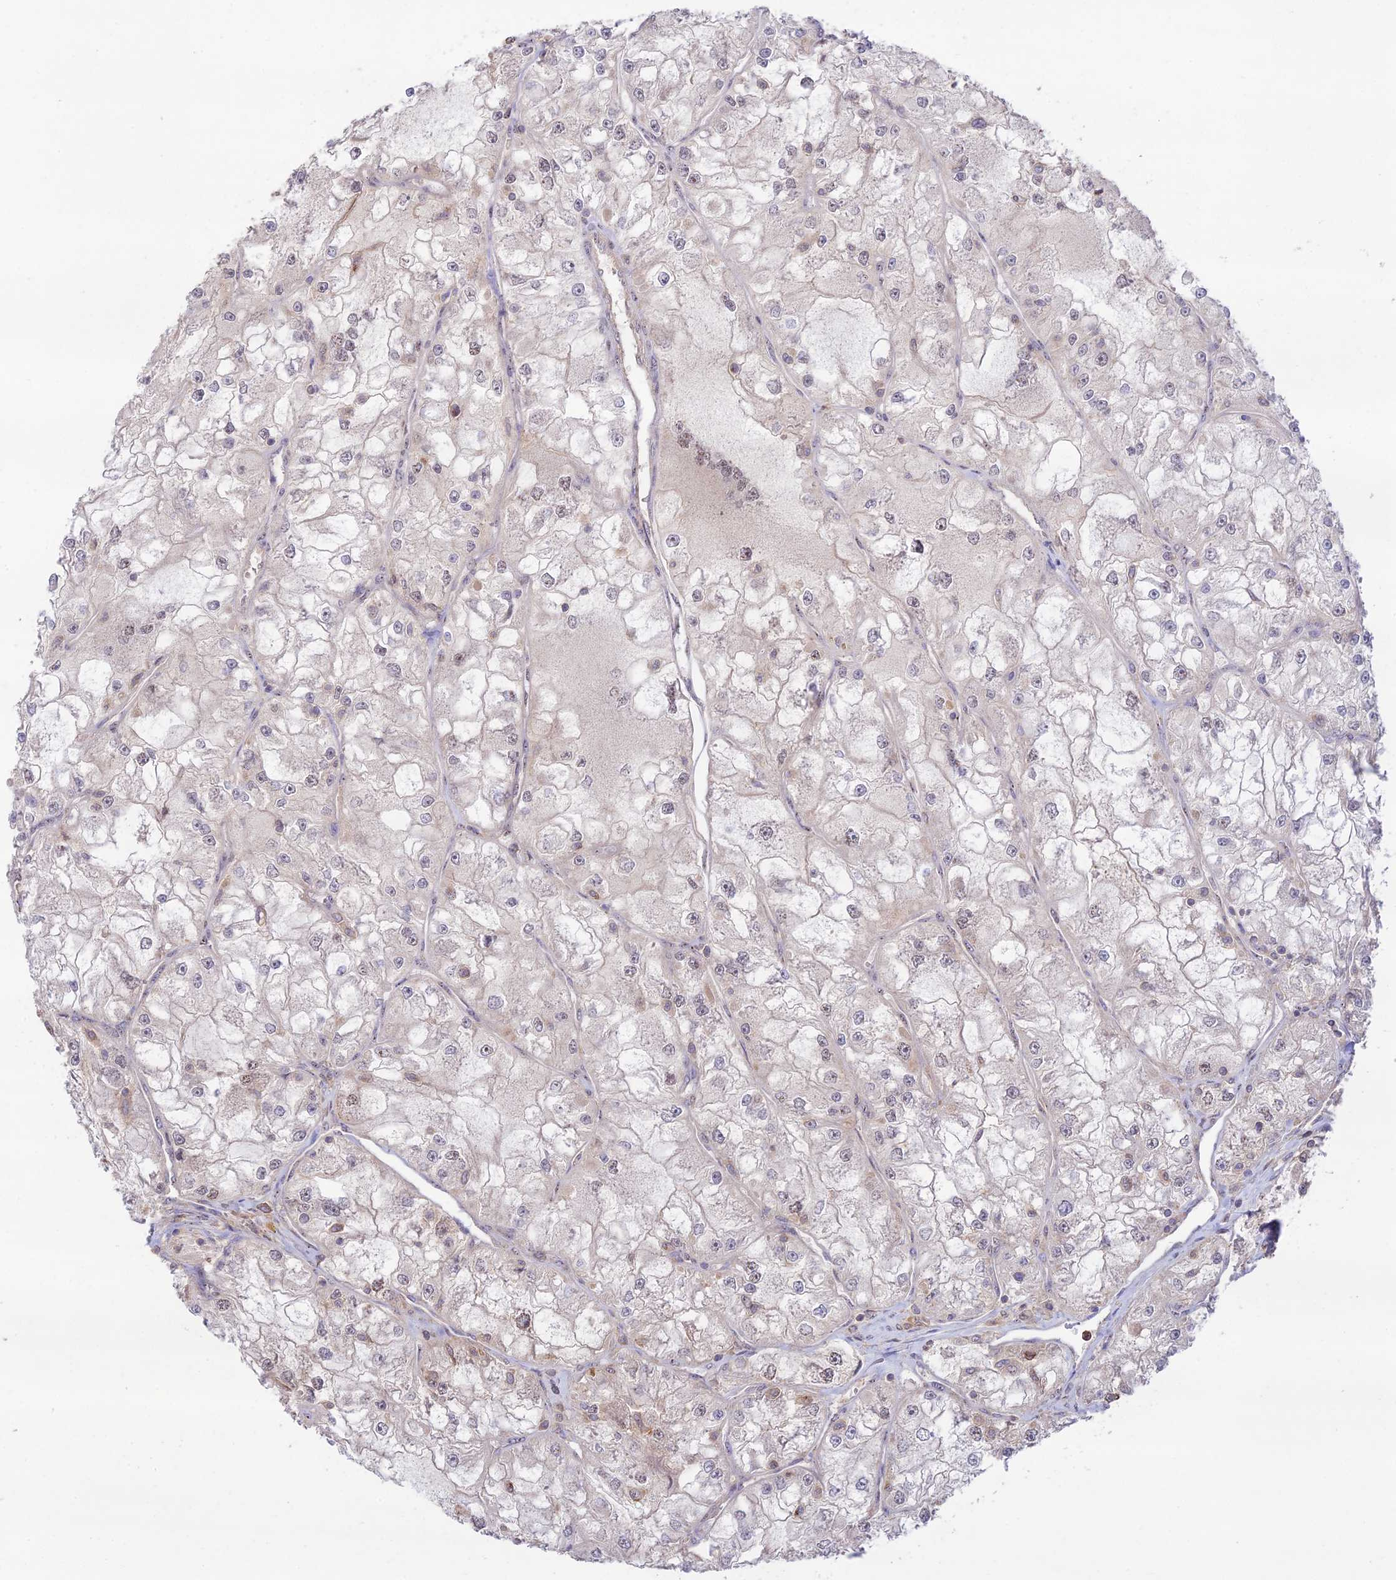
{"staining": {"intensity": "weak", "quantity": "<25%", "location": "nuclear"}, "tissue": "renal cancer", "cell_type": "Tumor cells", "image_type": "cancer", "snomed": [{"axis": "morphology", "description": "Adenocarcinoma, NOS"}, {"axis": "topography", "description": "Kidney"}], "caption": "The image exhibits no significant positivity in tumor cells of renal cancer.", "gene": "CLCF1", "patient": {"sex": "female", "age": 72}}